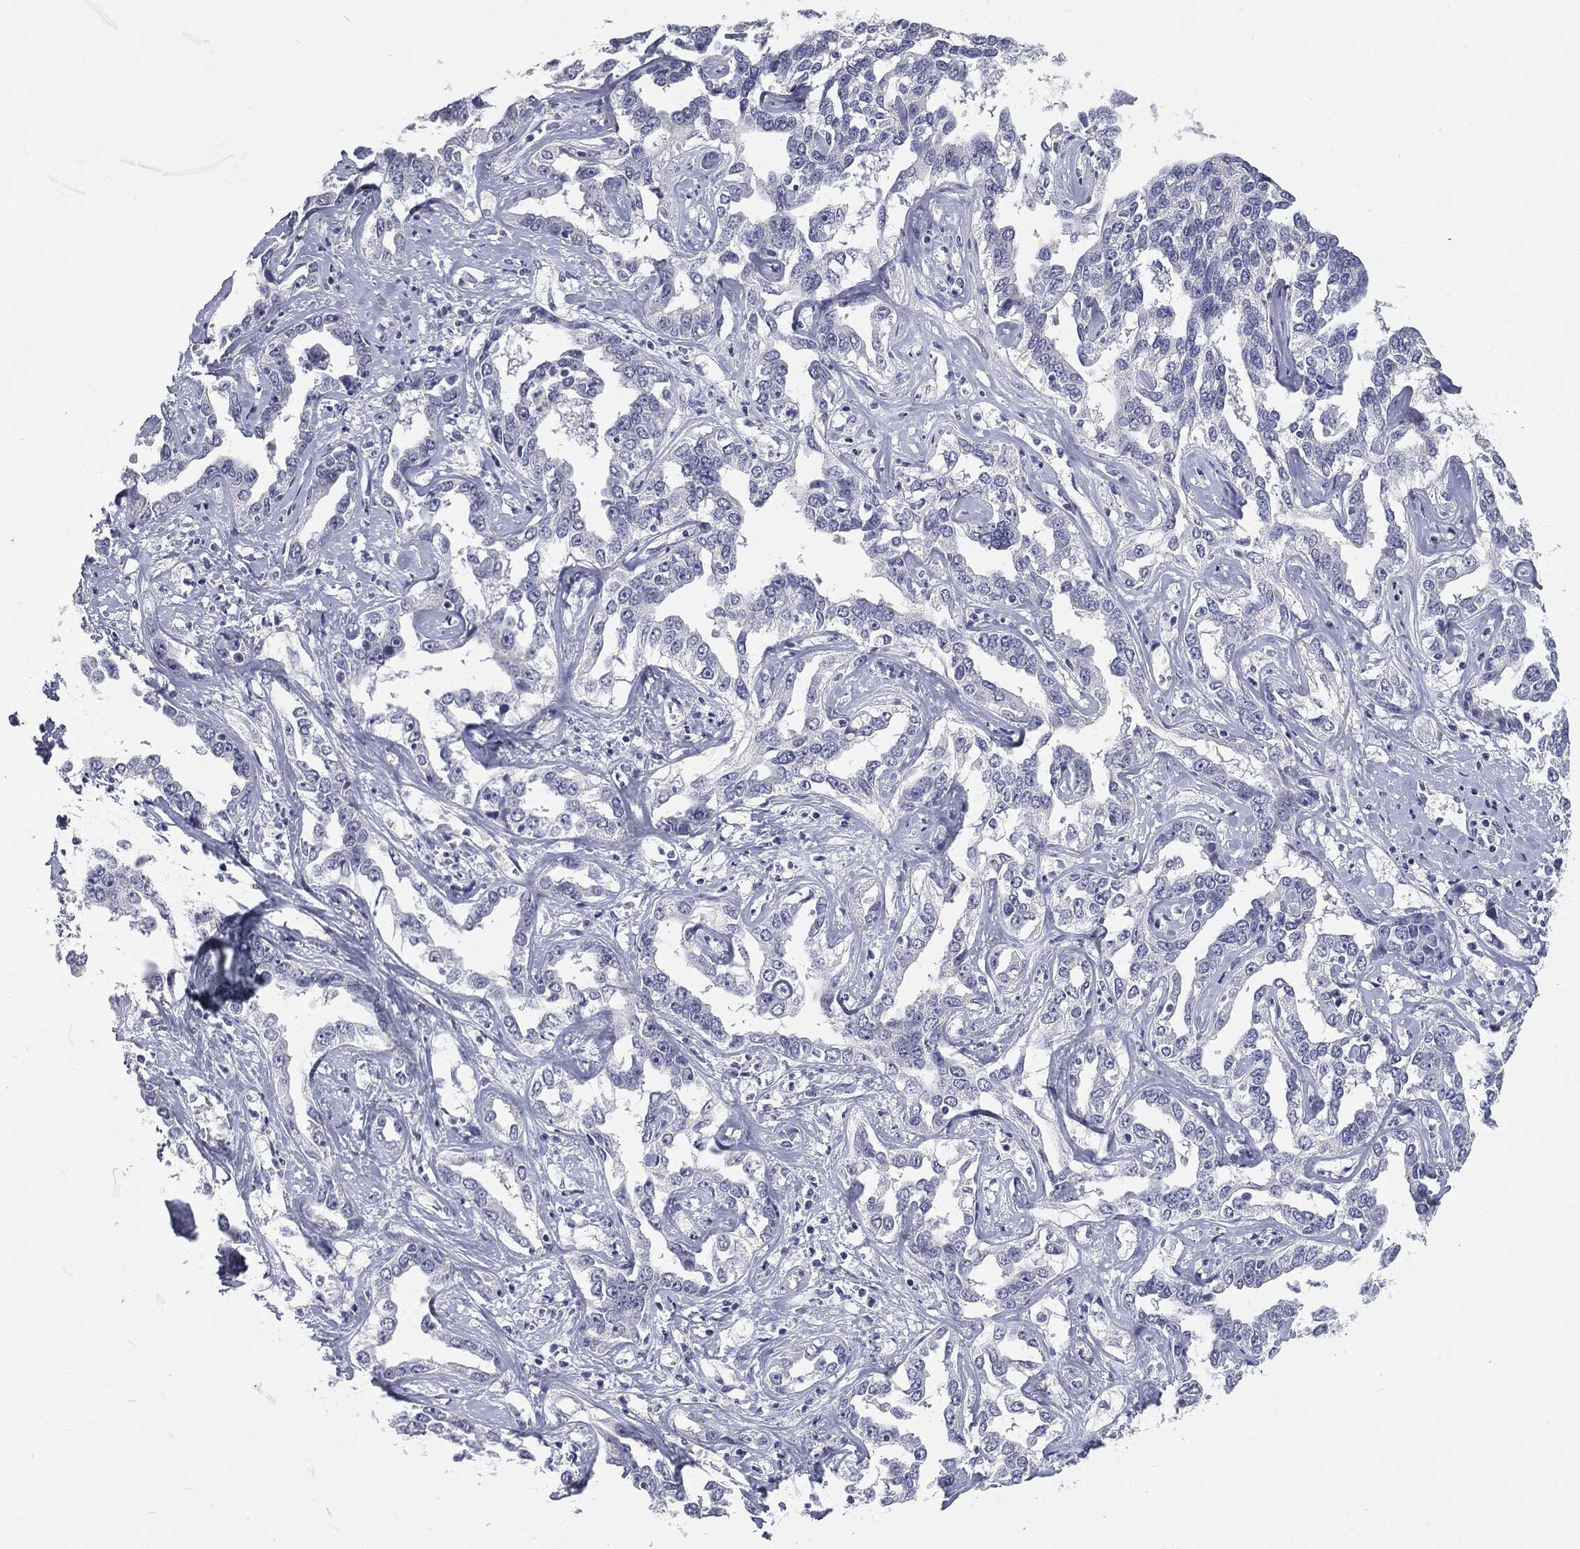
{"staining": {"intensity": "negative", "quantity": "none", "location": "none"}, "tissue": "liver cancer", "cell_type": "Tumor cells", "image_type": "cancer", "snomed": [{"axis": "morphology", "description": "Cholangiocarcinoma"}, {"axis": "topography", "description": "Liver"}], "caption": "This is an IHC histopathology image of cholangiocarcinoma (liver). There is no positivity in tumor cells.", "gene": "MUC1", "patient": {"sex": "male", "age": 59}}